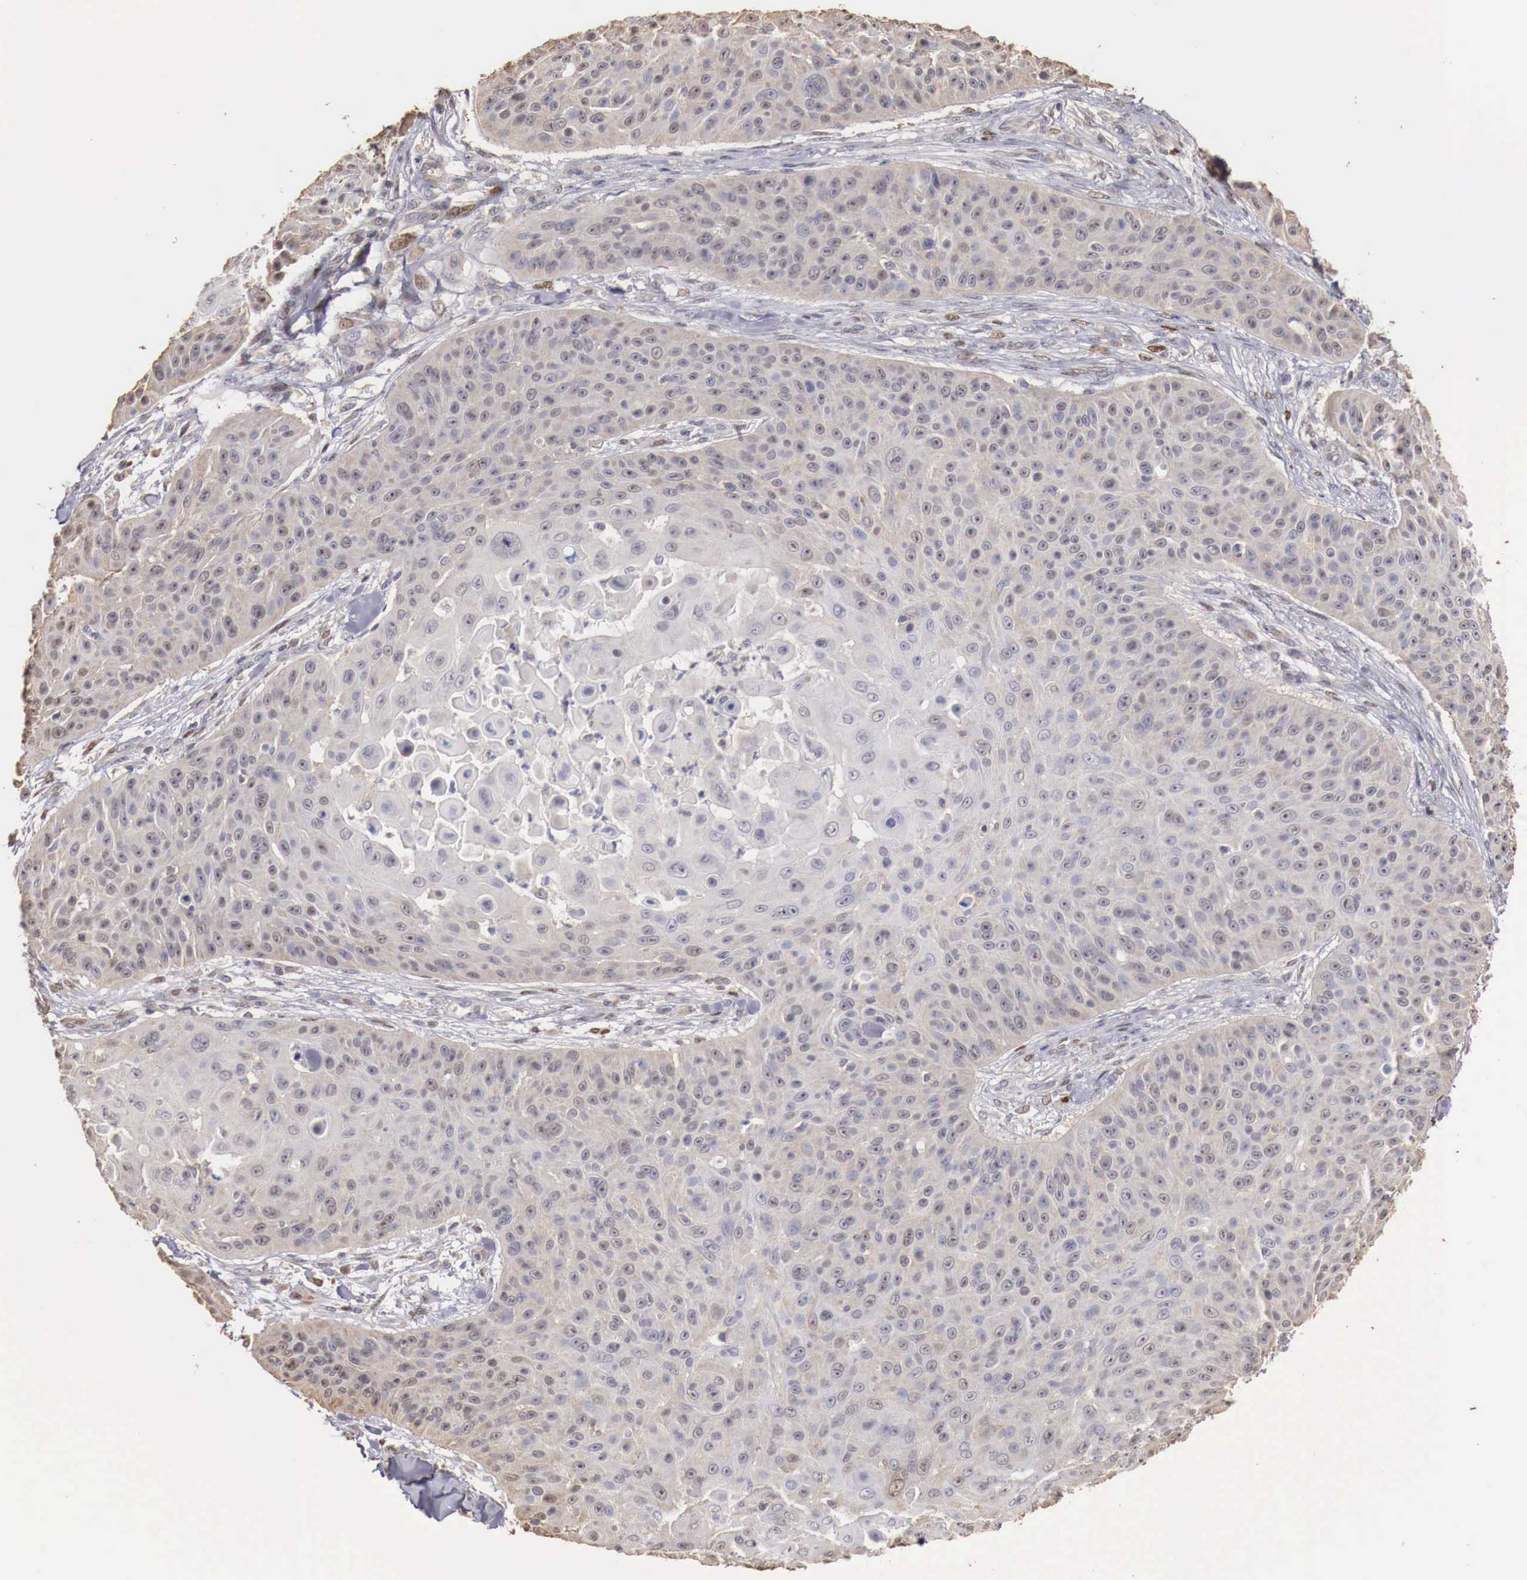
{"staining": {"intensity": "negative", "quantity": "none", "location": "none"}, "tissue": "skin cancer", "cell_type": "Tumor cells", "image_type": "cancer", "snomed": [{"axis": "morphology", "description": "Squamous cell carcinoma, NOS"}, {"axis": "topography", "description": "Skin"}], "caption": "There is no significant expression in tumor cells of skin cancer.", "gene": "KHDRBS2", "patient": {"sex": "male", "age": 82}}